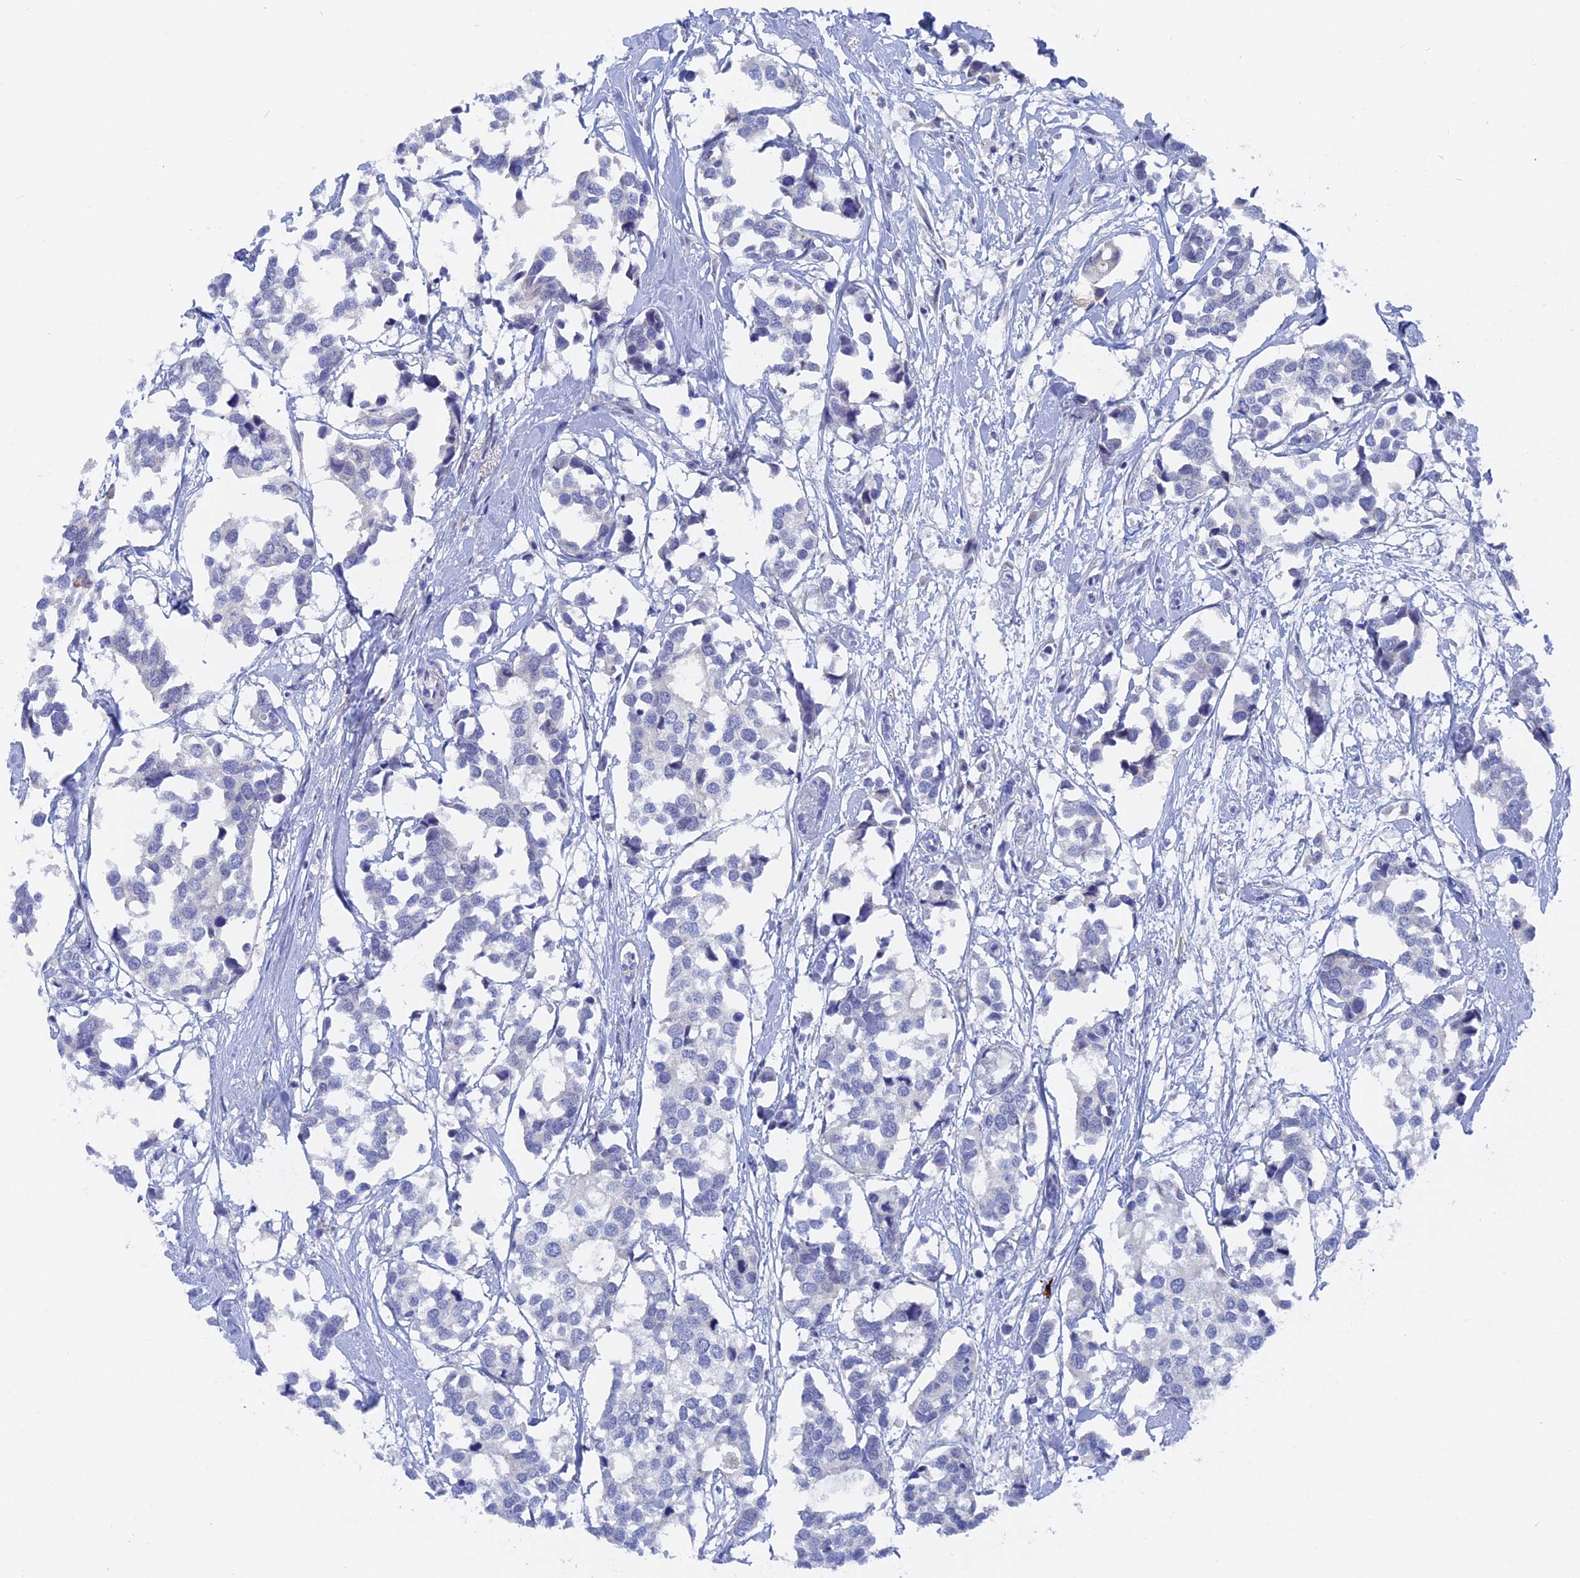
{"staining": {"intensity": "negative", "quantity": "none", "location": "none"}, "tissue": "breast cancer", "cell_type": "Tumor cells", "image_type": "cancer", "snomed": [{"axis": "morphology", "description": "Duct carcinoma"}, {"axis": "topography", "description": "Breast"}], "caption": "Image shows no significant protein expression in tumor cells of infiltrating ductal carcinoma (breast).", "gene": "DACT3", "patient": {"sex": "female", "age": 83}}